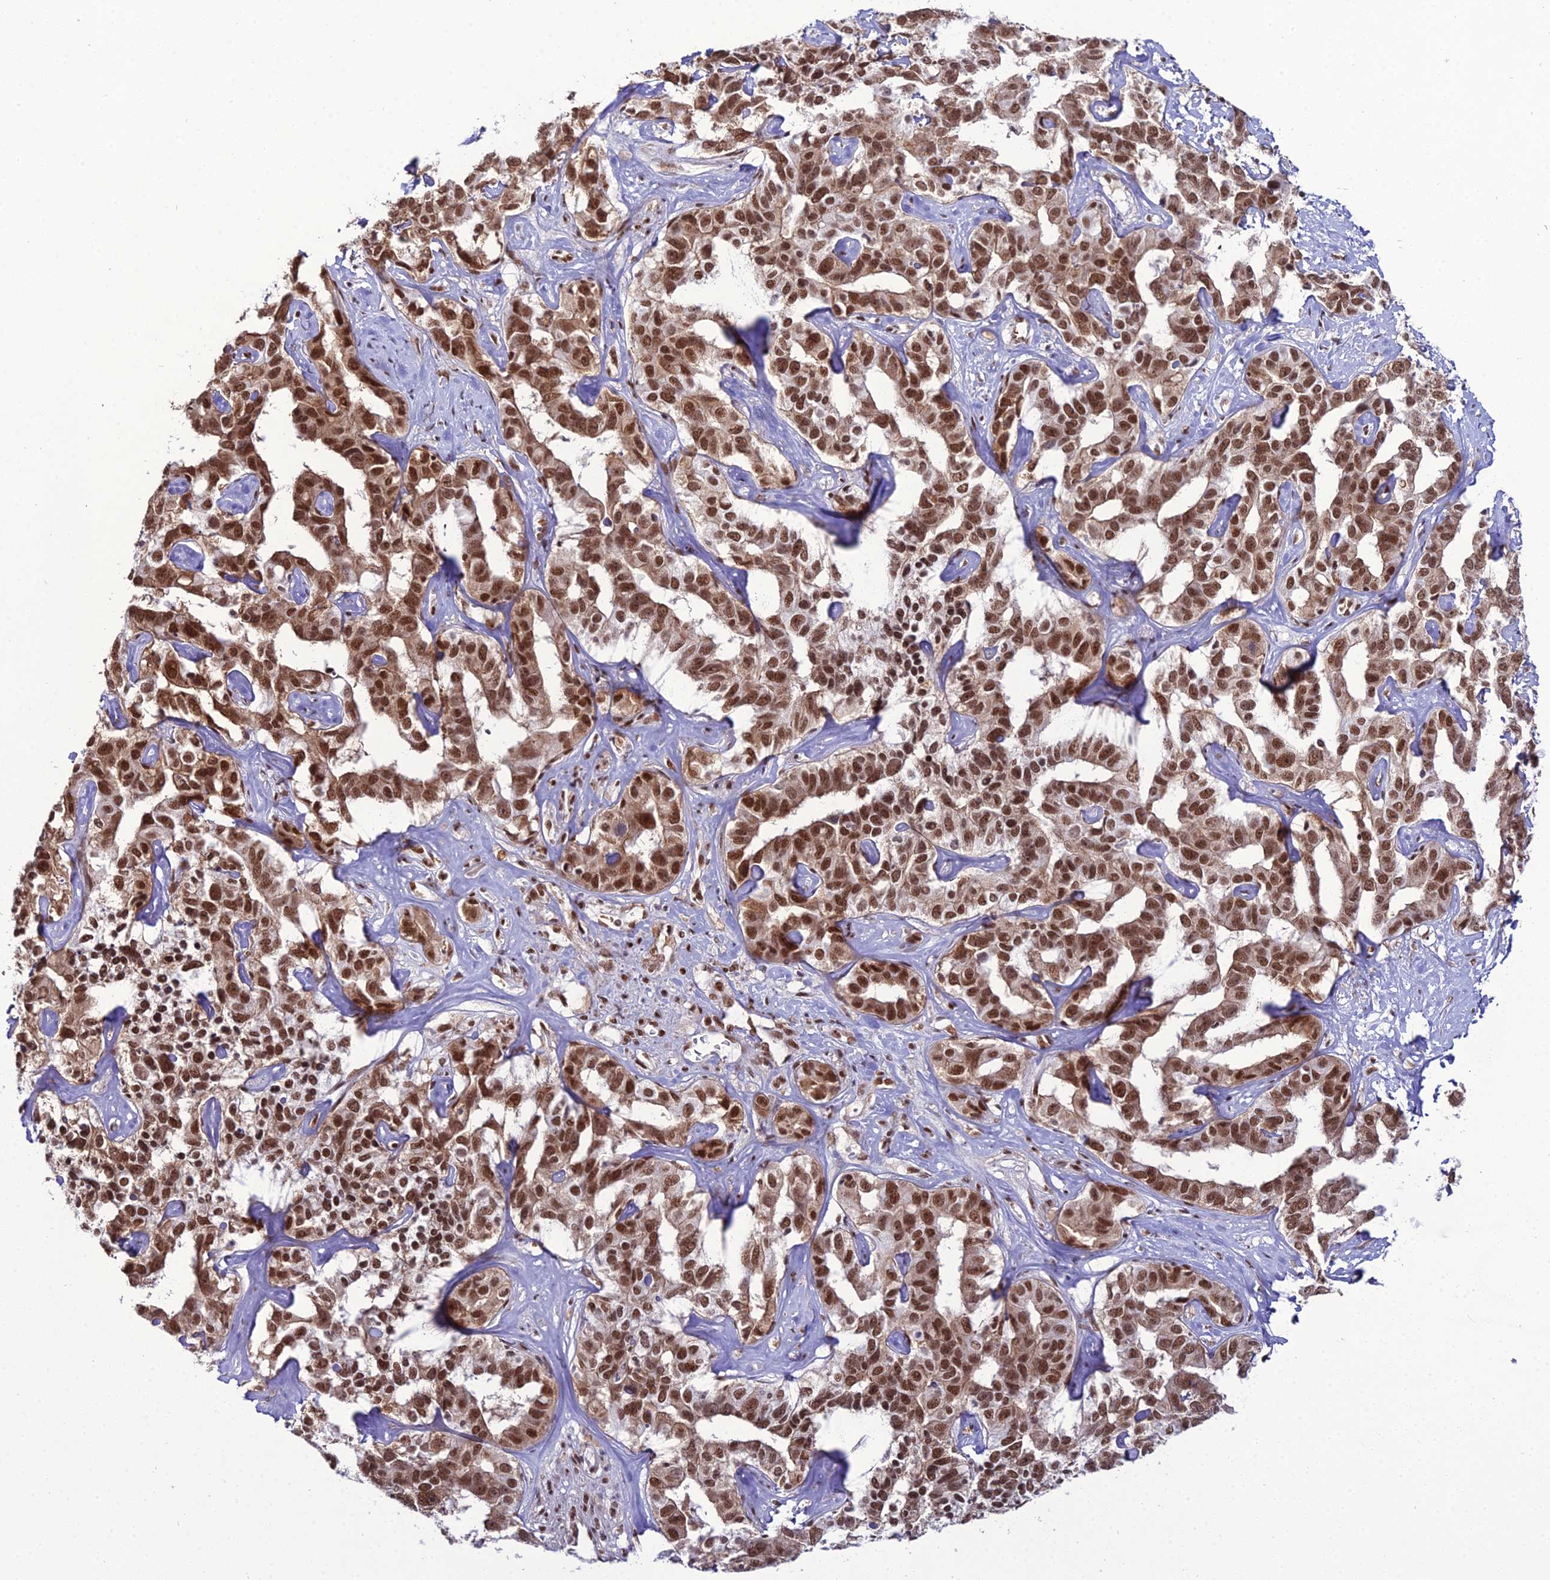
{"staining": {"intensity": "strong", "quantity": ">75%", "location": "nuclear"}, "tissue": "liver cancer", "cell_type": "Tumor cells", "image_type": "cancer", "snomed": [{"axis": "morphology", "description": "Cholangiocarcinoma"}, {"axis": "topography", "description": "Liver"}], "caption": "Liver cholangiocarcinoma stained with immunohistochemistry (IHC) displays strong nuclear positivity in approximately >75% of tumor cells. (DAB (3,3'-diaminobenzidine) IHC, brown staining for protein, blue staining for nuclei).", "gene": "RBM12", "patient": {"sex": "male", "age": 59}}